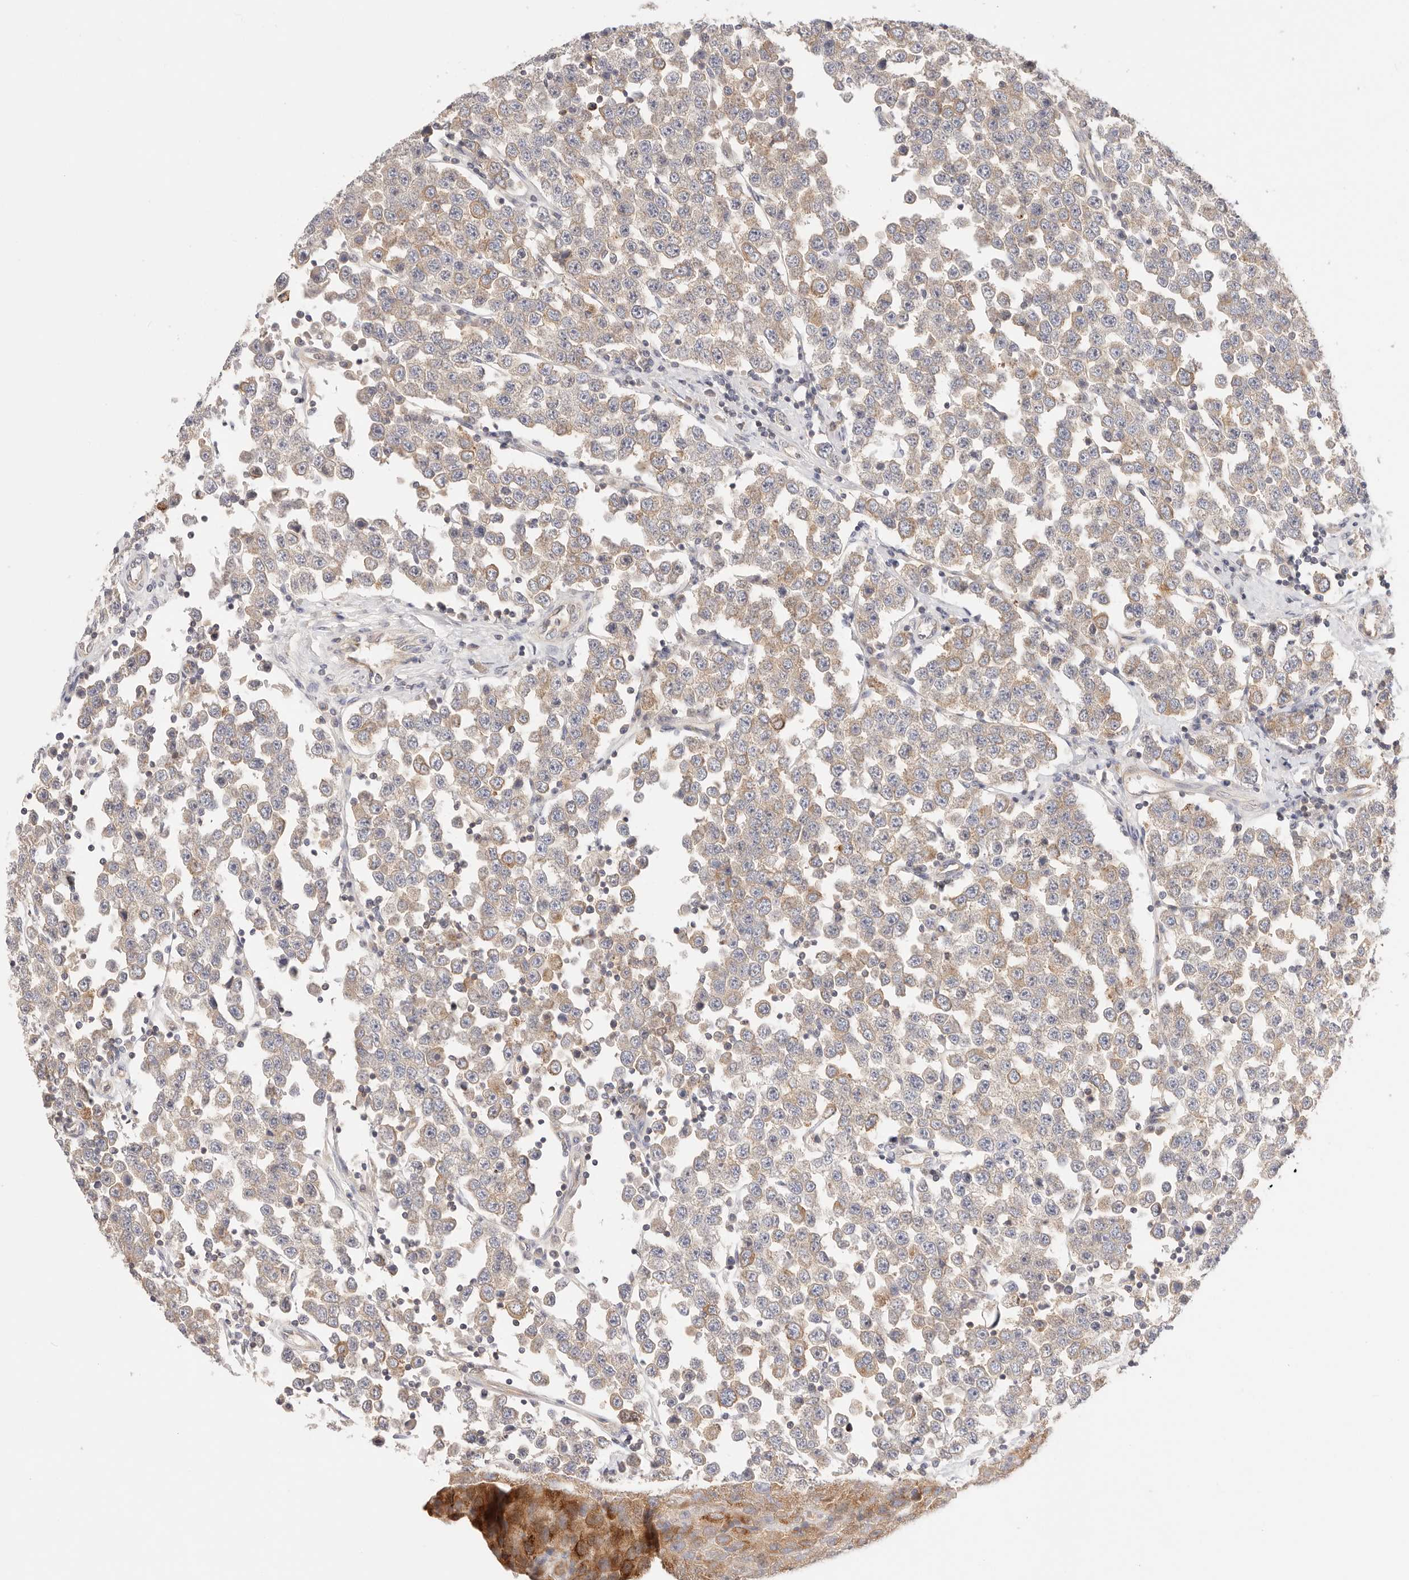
{"staining": {"intensity": "moderate", "quantity": "25%-75%", "location": "cytoplasmic/membranous"}, "tissue": "testis cancer", "cell_type": "Tumor cells", "image_type": "cancer", "snomed": [{"axis": "morphology", "description": "Seminoma, NOS"}, {"axis": "topography", "description": "Testis"}], "caption": "Testis cancer stained with DAB (3,3'-diaminobenzidine) immunohistochemistry (IHC) exhibits medium levels of moderate cytoplasmic/membranous expression in approximately 25%-75% of tumor cells.", "gene": "KCMF1", "patient": {"sex": "male", "age": 28}}